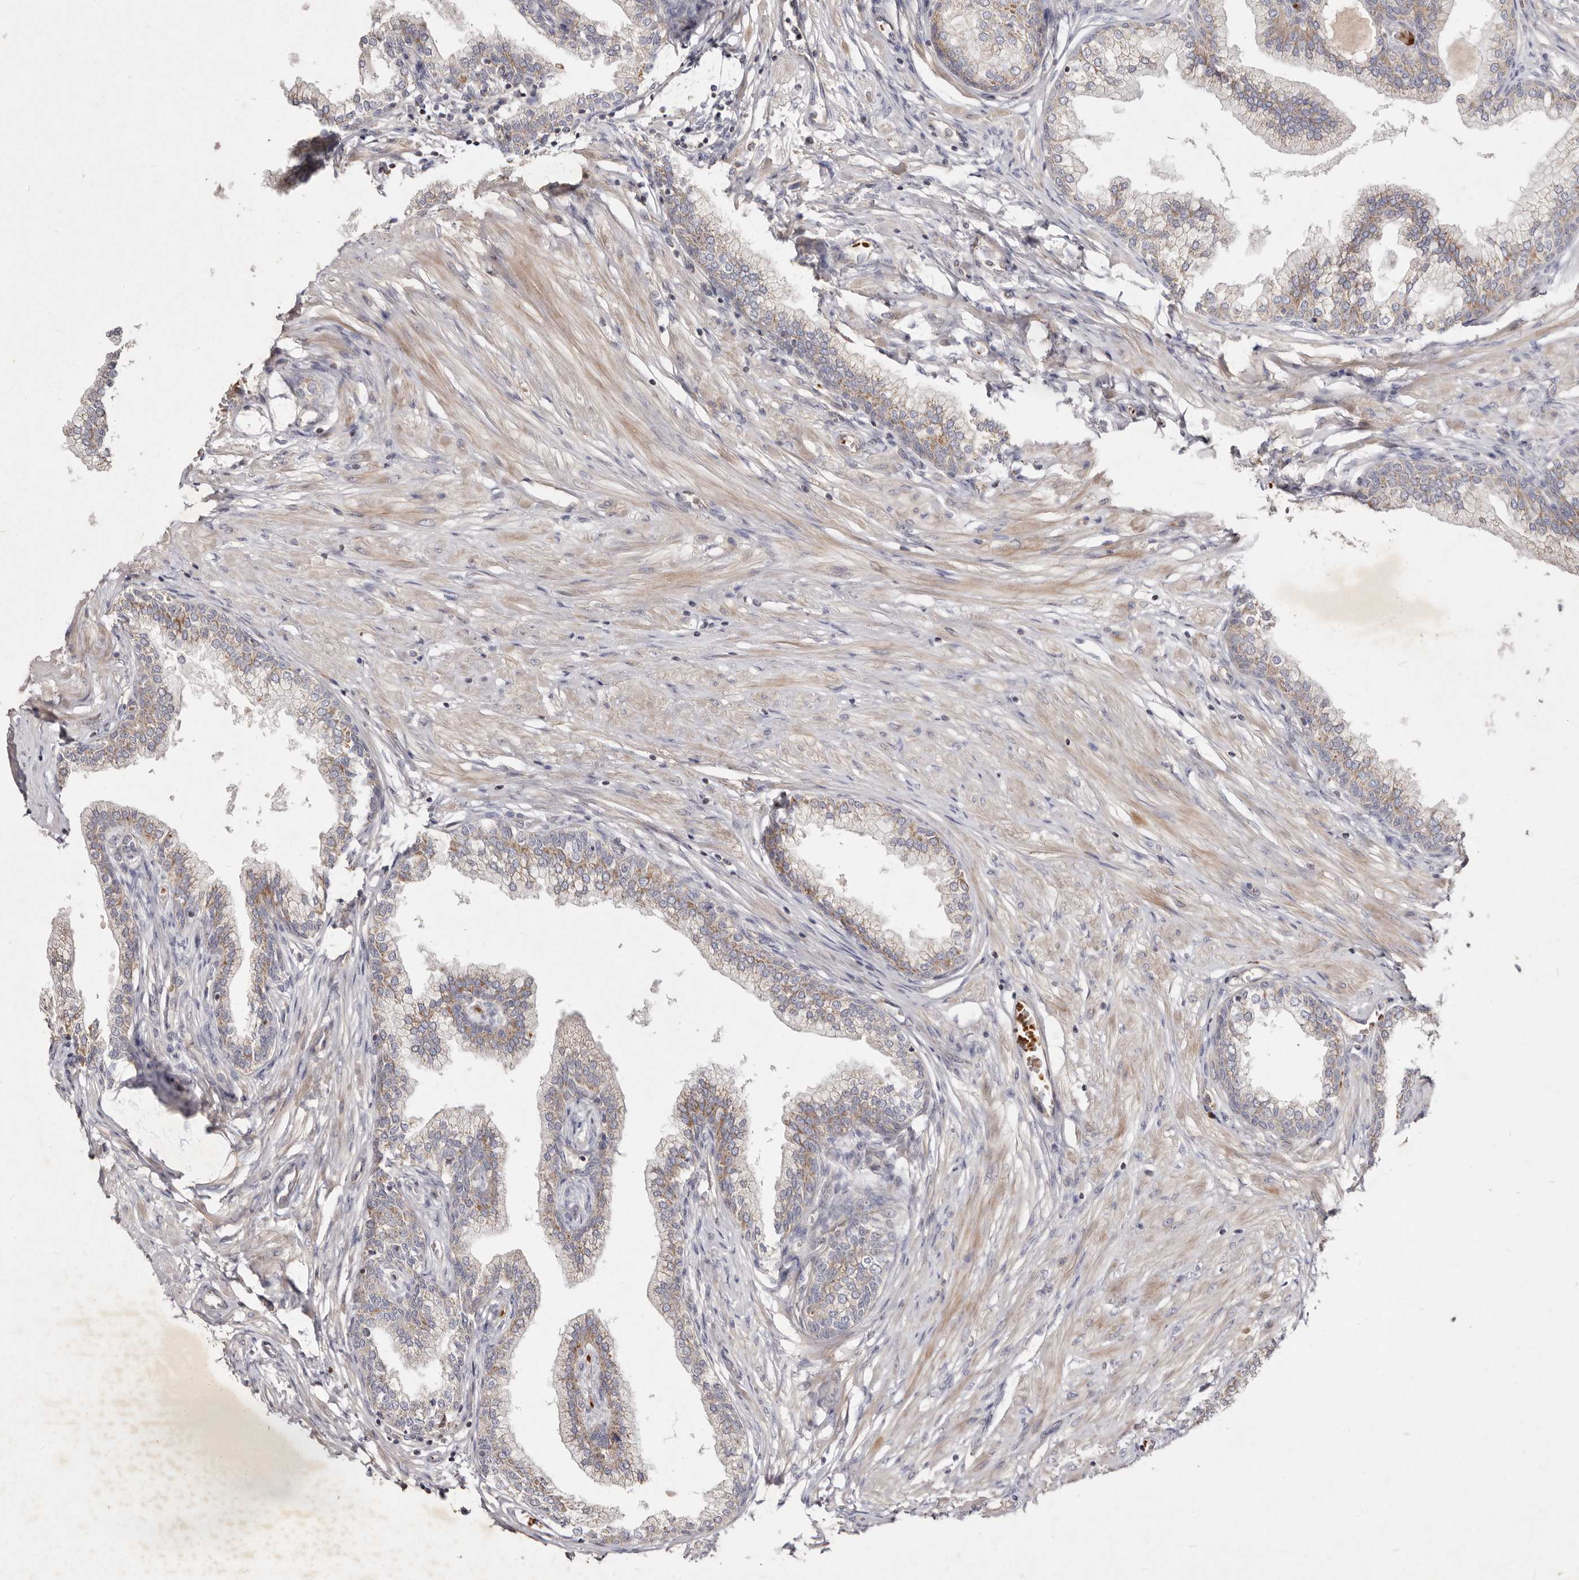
{"staining": {"intensity": "weak", "quantity": "25%-75%", "location": "cytoplasmic/membranous"}, "tissue": "prostate", "cell_type": "Glandular cells", "image_type": "normal", "snomed": [{"axis": "morphology", "description": "Normal tissue, NOS"}, {"axis": "morphology", "description": "Urothelial carcinoma, Low grade"}, {"axis": "topography", "description": "Urinary bladder"}, {"axis": "topography", "description": "Prostate"}], "caption": "Immunohistochemistry (IHC) (DAB) staining of unremarkable human prostate displays weak cytoplasmic/membranous protein expression in approximately 25%-75% of glandular cells.", "gene": "SLC25A20", "patient": {"sex": "male", "age": 60}}